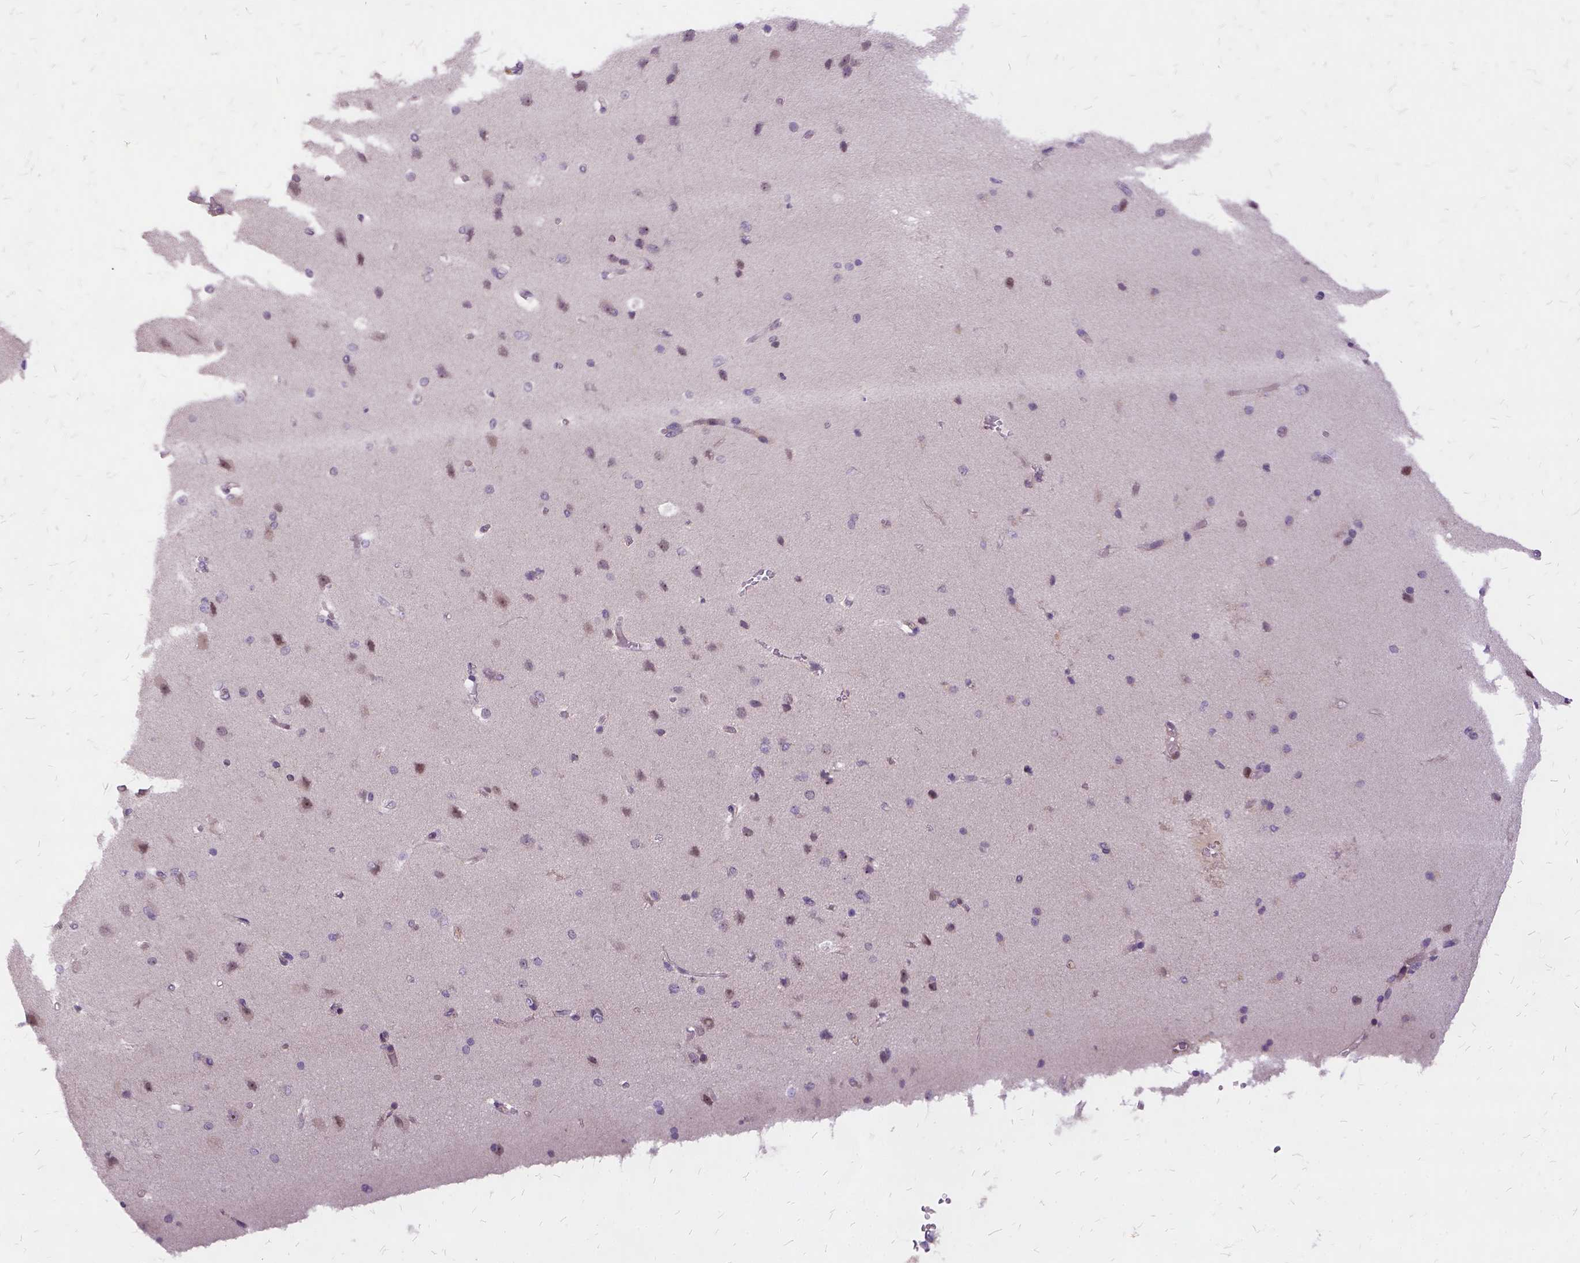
{"staining": {"intensity": "moderate", "quantity": ">75%", "location": "cytoplasmic/membranous"}, "tissue": "cerebral cortex", "cell_type": "Endothelial cells", "image_type": "normal", "snomed": [{"axis": "morphology", "description": "Normal tissue, NOS"}, {"axis": "topography", "description": "Cerebral cortex"}], "caption": "DAB (3,3'-diaminobenzidine) immunohistochemical staining of benign human cerebral cortex demonstrates moderate cytoplasmic/membranous protein expression in about >75% of endothelial cells.", "gene": "ILRUN", "patient": {"sex": "male", "age": 37}}